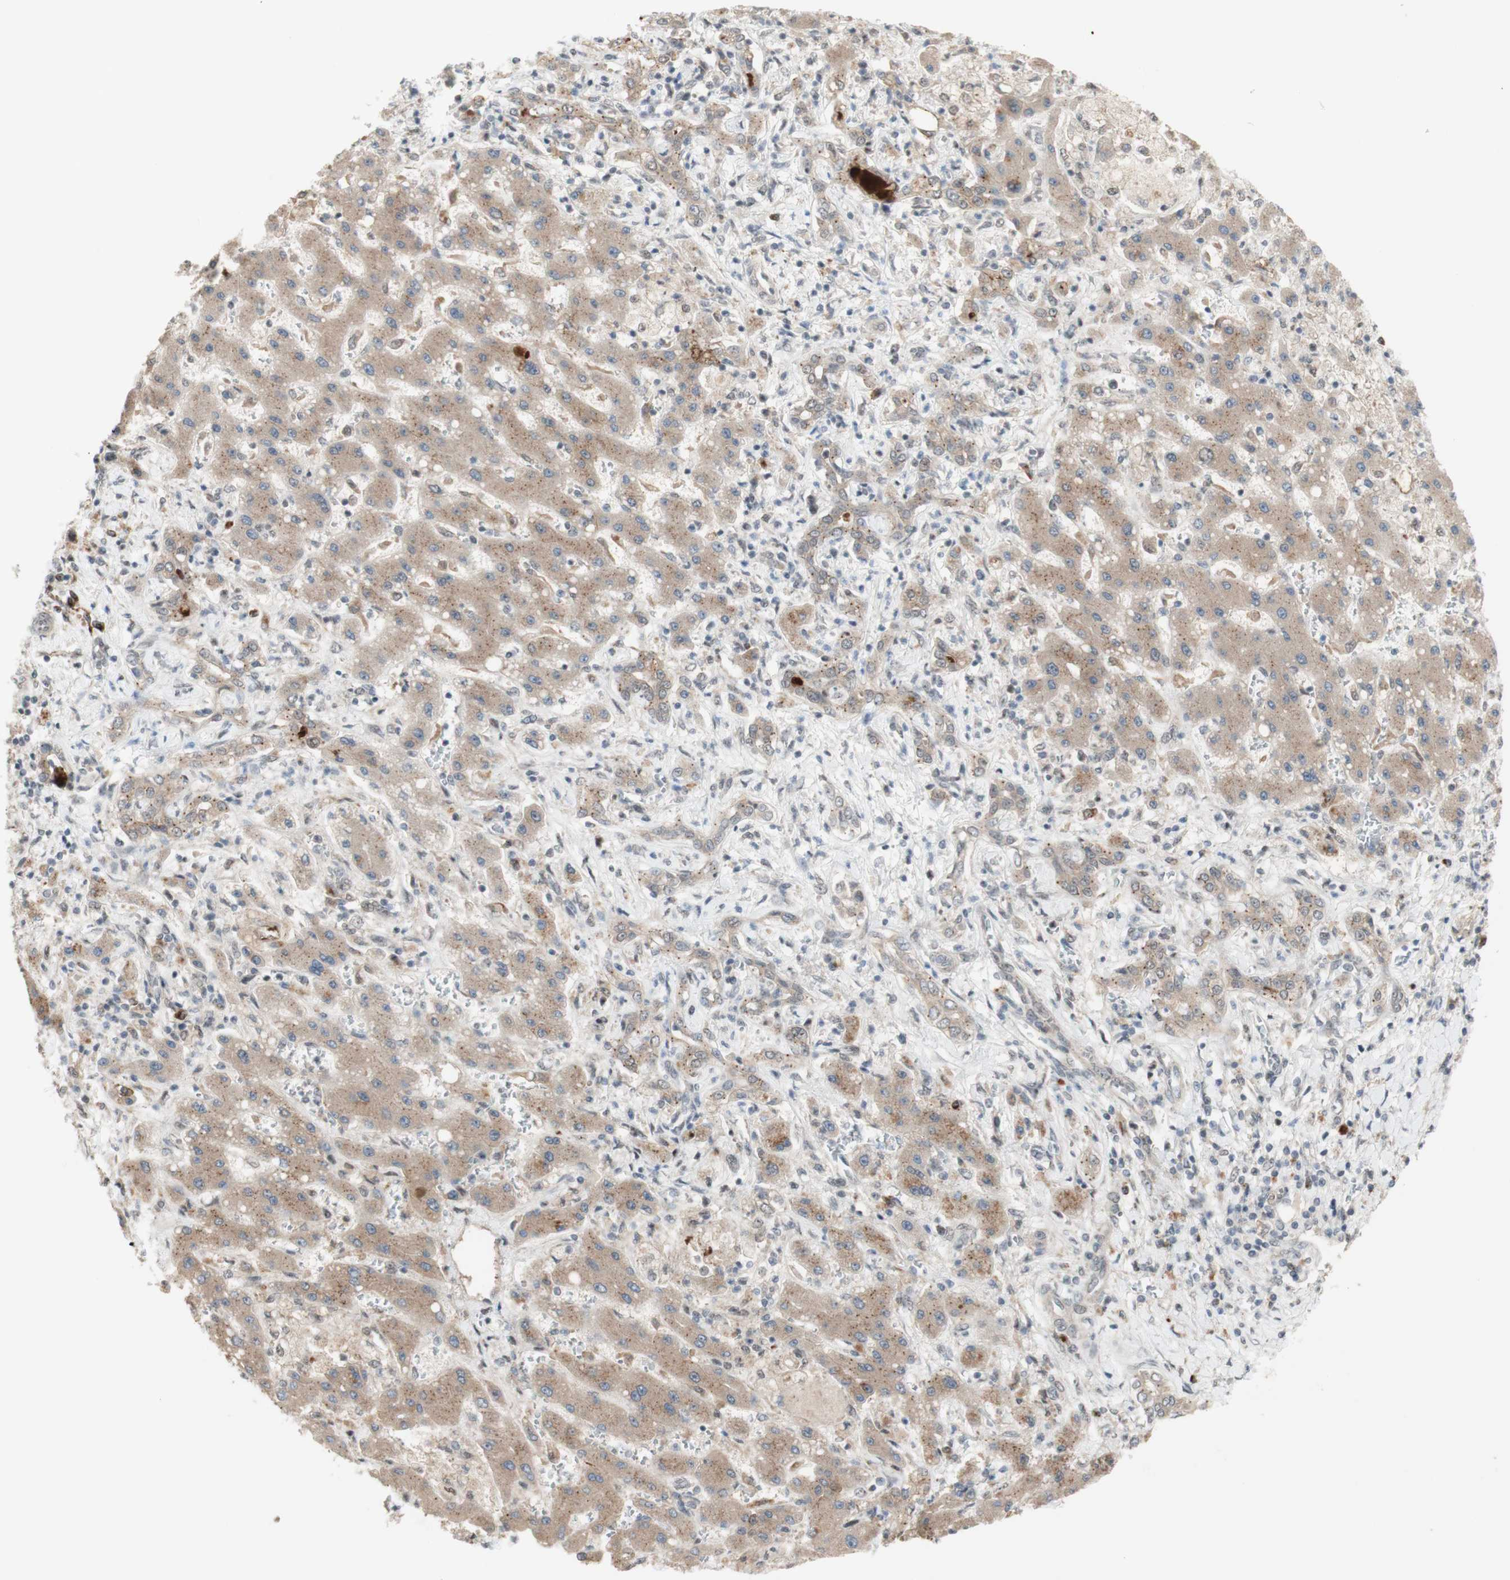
{"staining": {"intensity": "moderate", "quantity": ">75%", "location": "cytoplasmic/membranous"}, "tissue": "liver cancer", "cell_type": "Tumor cells", "image_type": "cancer", "snomed": [{"axis": "morphology", "description": "Cholangiocarcinoma"}, {"axis": "topography", "description": "Liver"}], "caption": "Liver cancer tissue displays moderate cytoplasmic/membranous staining in about >75% of tumor cells, visualized by immunohistochemistry.", "gene": "CYLD", "patient": {"sex": "male", "age": 50}}